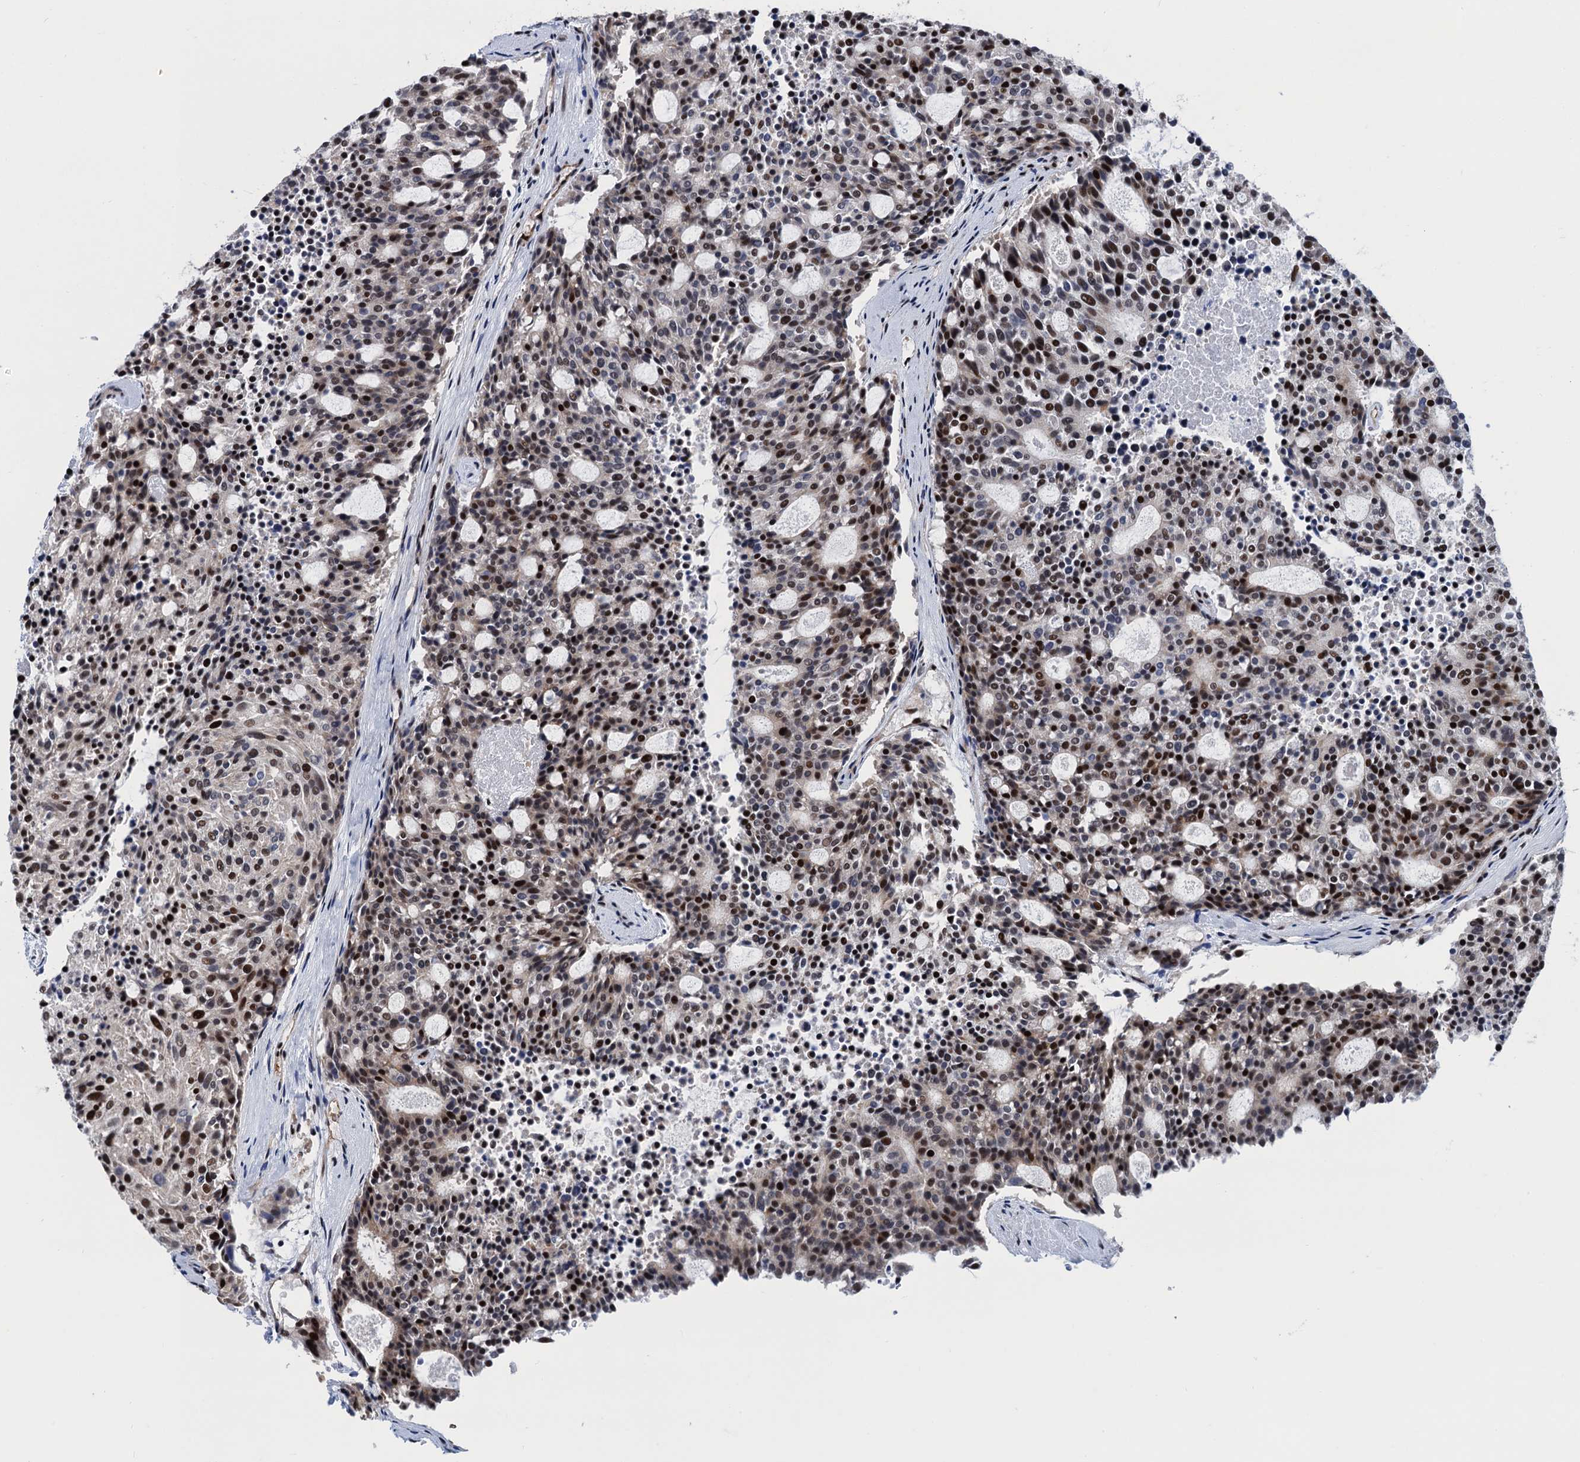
{"staining": {"intensity": "strong", "quantity": "25%-75%", "location": "nuclear"}, "tissue": "carcinoid", "cell_type": "Tumor cells", "image_type": "cancer", "snomed": [{"axis": "morphology", "description": "Carcinoid, malignant, NOS"}, {"axis": "topography", "description": "Pancreas"}], "caption": "Brown immunohistochemical staining in human carcinoid displays strong nuclear expression in approximately 25%-75% of tumor cells. (DAB = brown stain, brightfield microscopy at high magnification).", "gene": "PPP4R1", "patient": {"sex": "female", "age": 54}}